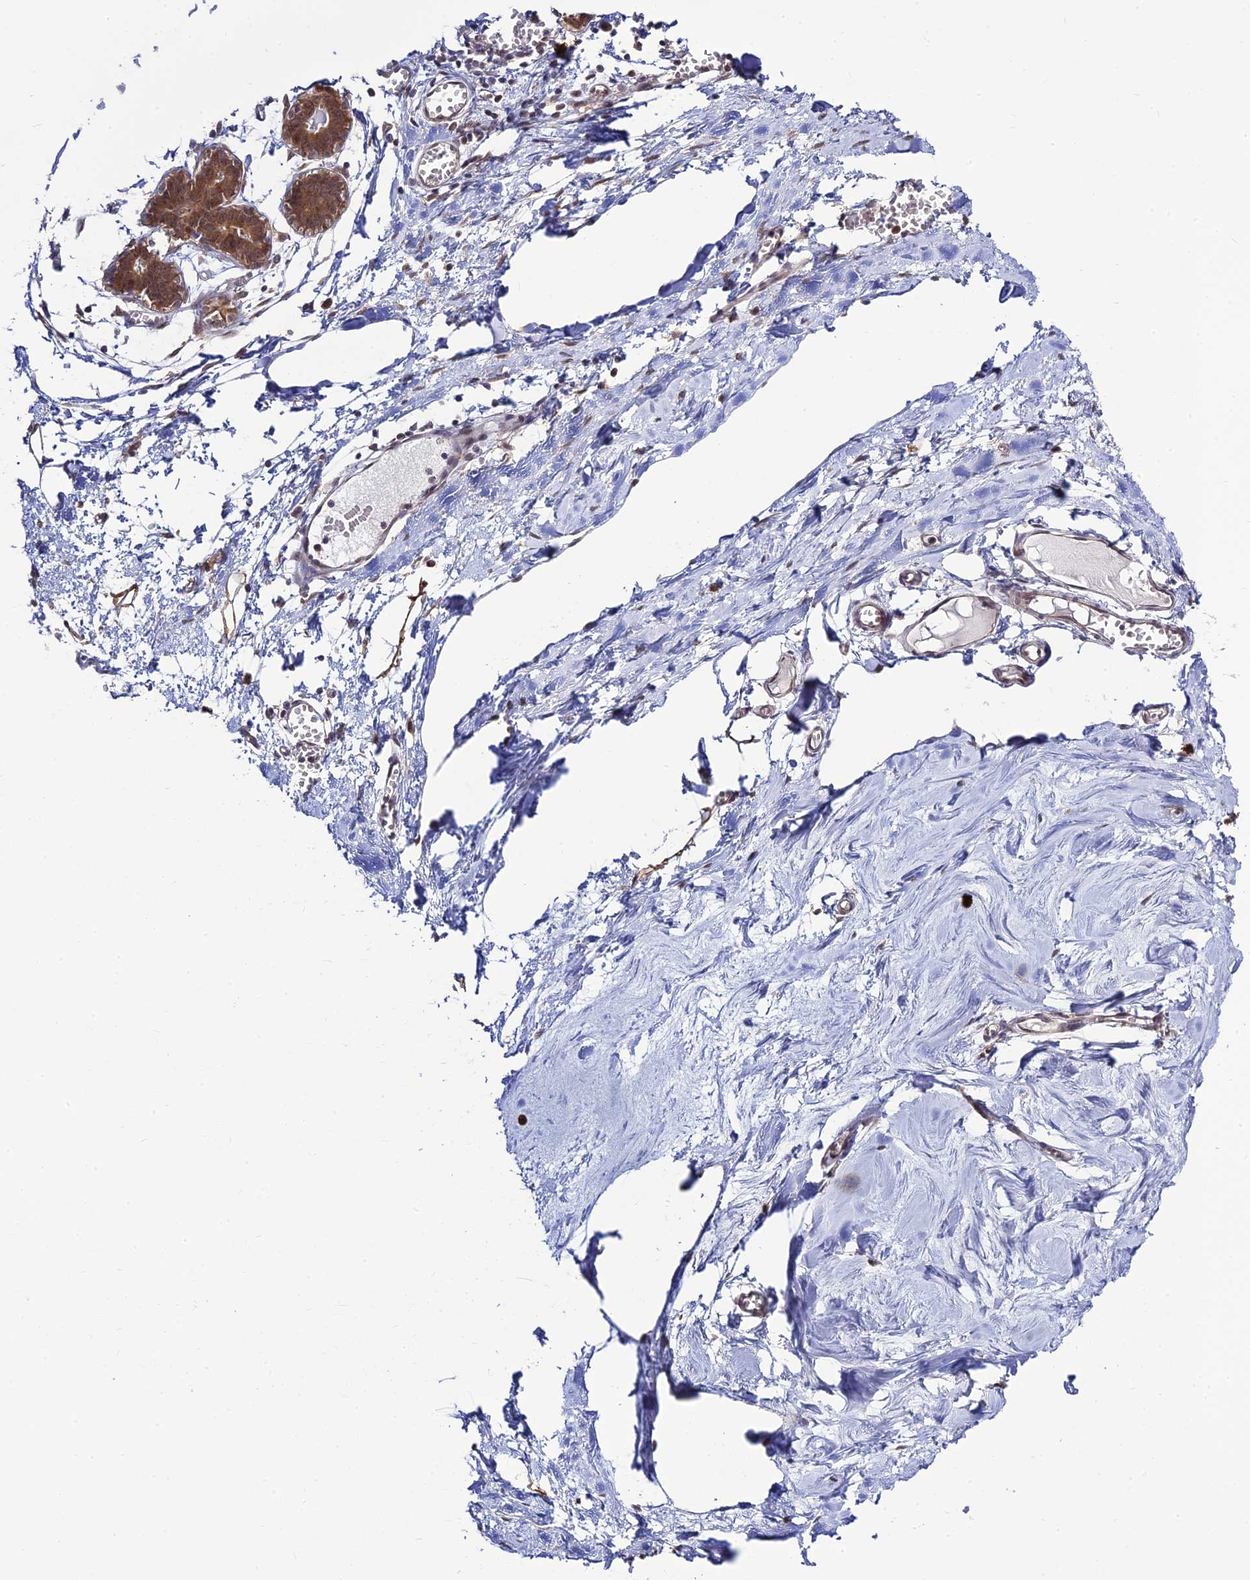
{"staining": {"intensity": "moderate", "quantity": ">75%", "location": "cytoplasmic/membranous"}, "tissue": "breast", "cell_type": "Adipocytes", "image_type": "normal", "snomed": [{"axis": "morphology", "description": "Normal tissue, NOS"}, {"axis": "topography", "description": "Breast"}], "caption": "Benign breast displays moderate cytoplasmic/membranous staining in about >75% of adipocytes, visualized by immunohistochemistry.", "gene": "SKIC8", "patient": {"sex": "female", "age": 27}}